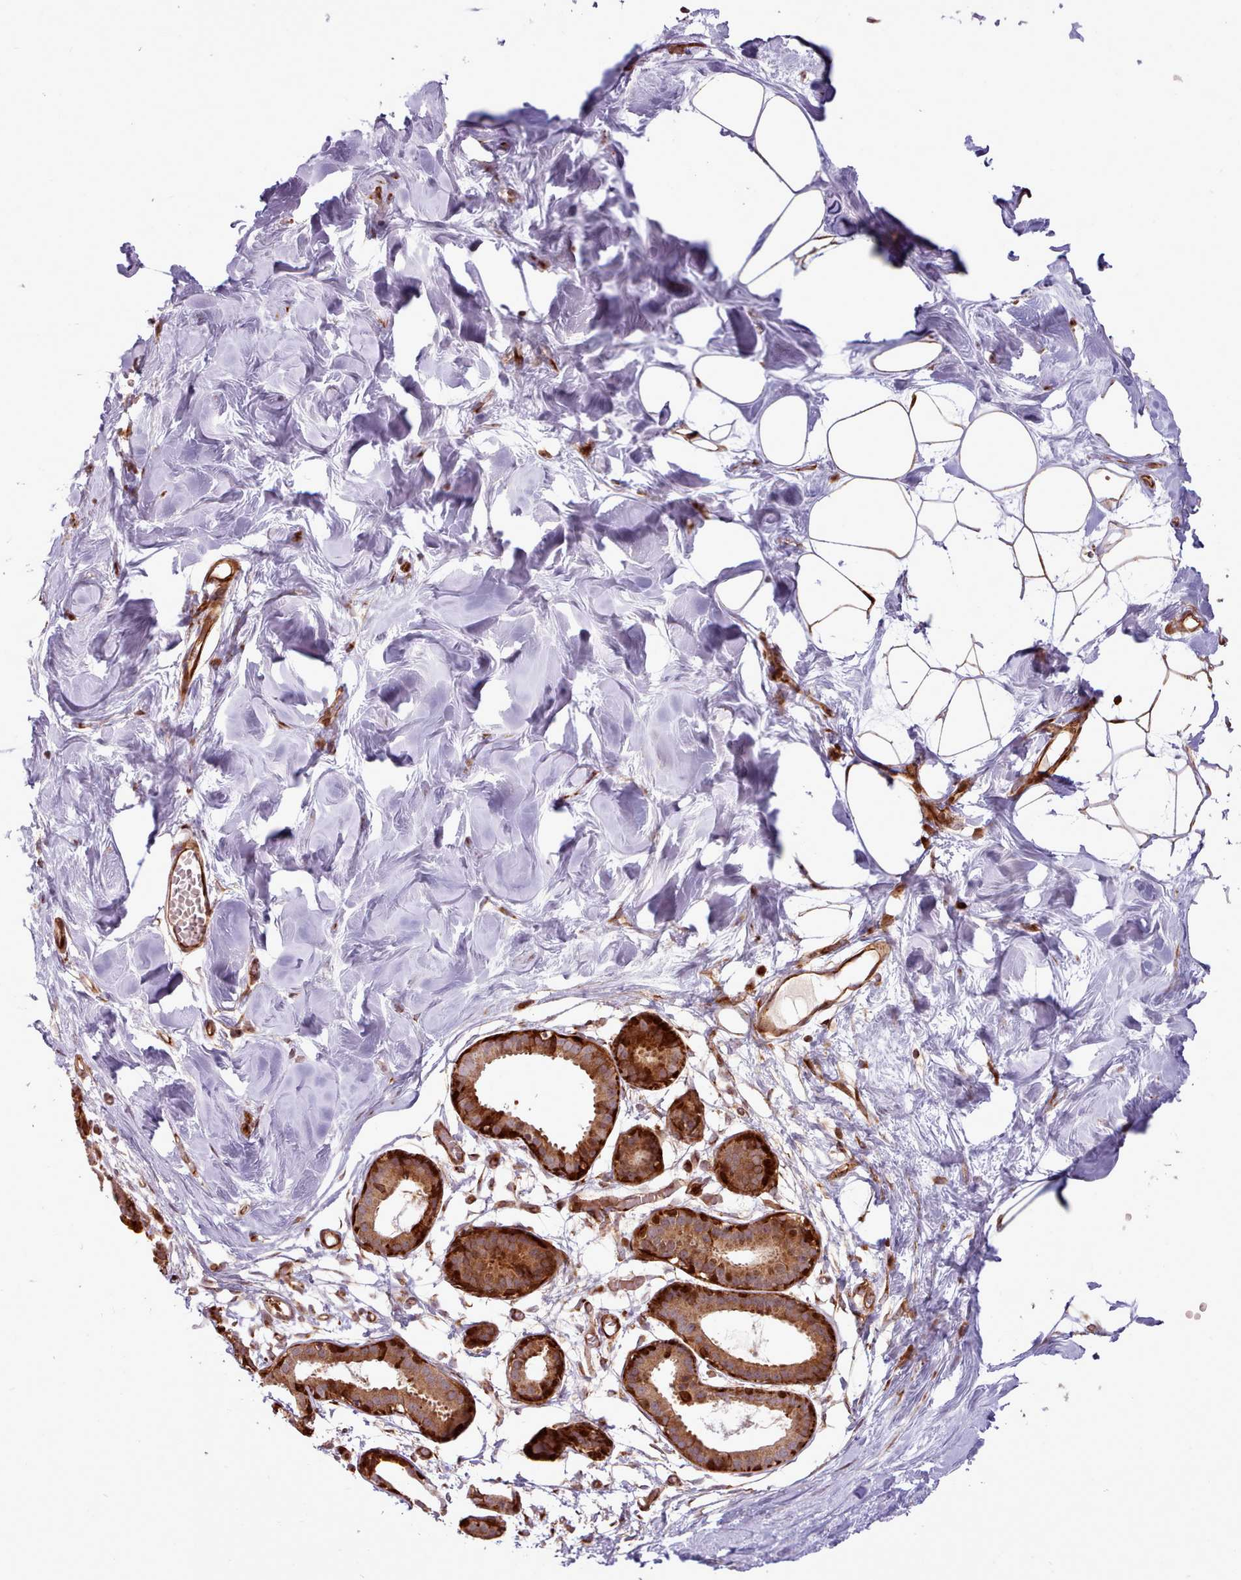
{"staining": {"intensity": "moderate", "quantity": "<25%", "location": "cytoplasmic/membranous"}, "tissue": "breast", "cell_type": "Adipocytes", "image_type": "normal", "snomed": [{"axis": "morphology", "description": "Normal tissue, NOS"}, {"axis": "topography", "description": "Breast"}], "caption": "Immunohistochemical staining of normal breast demonstrates <25% levels of moderate cytoplasmic/membranous protein positivity in about <25% of adipocytes. (Brightfield microscopy of DAB IHC at high magnification).", "gene": "PPP3R1", "patient": {"sex": "female", "age": 27}}